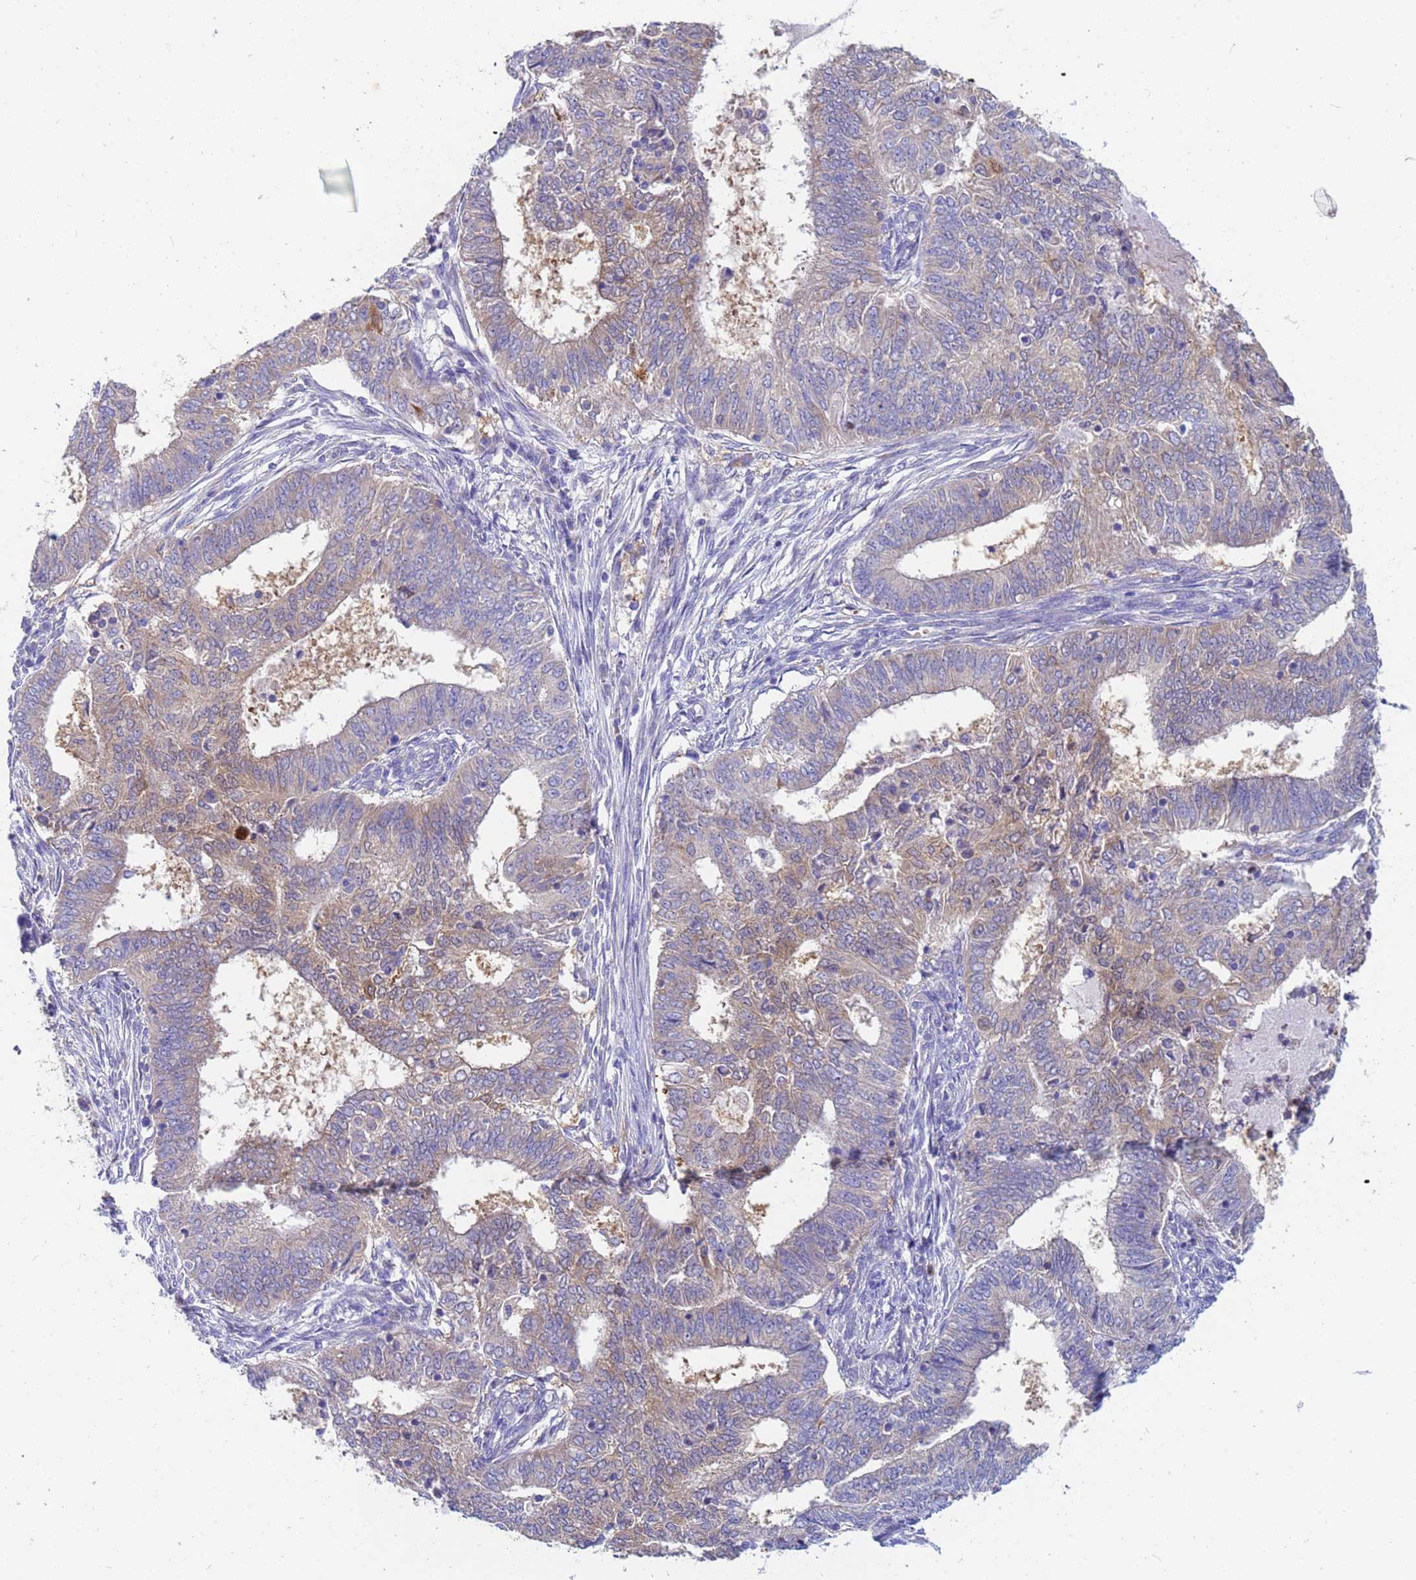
{"staining": {"intensity": "weak", "quantity": "25%-75%", "location": "cytoplasmic/membranous"}, "tissue": "endometrial cancer", "cell_type": "Tumor cells", "image_type": "cancer", "snomed": [{"axis": "morphology", "description": "Adenocarcinoma, NOS"}, {"axis": "topography", "description": "Endometrium"}], "caption": "Weak cytoplasmic/membranous protein positivity is seen in about 25%-75% of tumor cells in endometrial adenocarcinoma.", "gene": "TTLL11", "patient": {"sex": "female", "age": 62}}